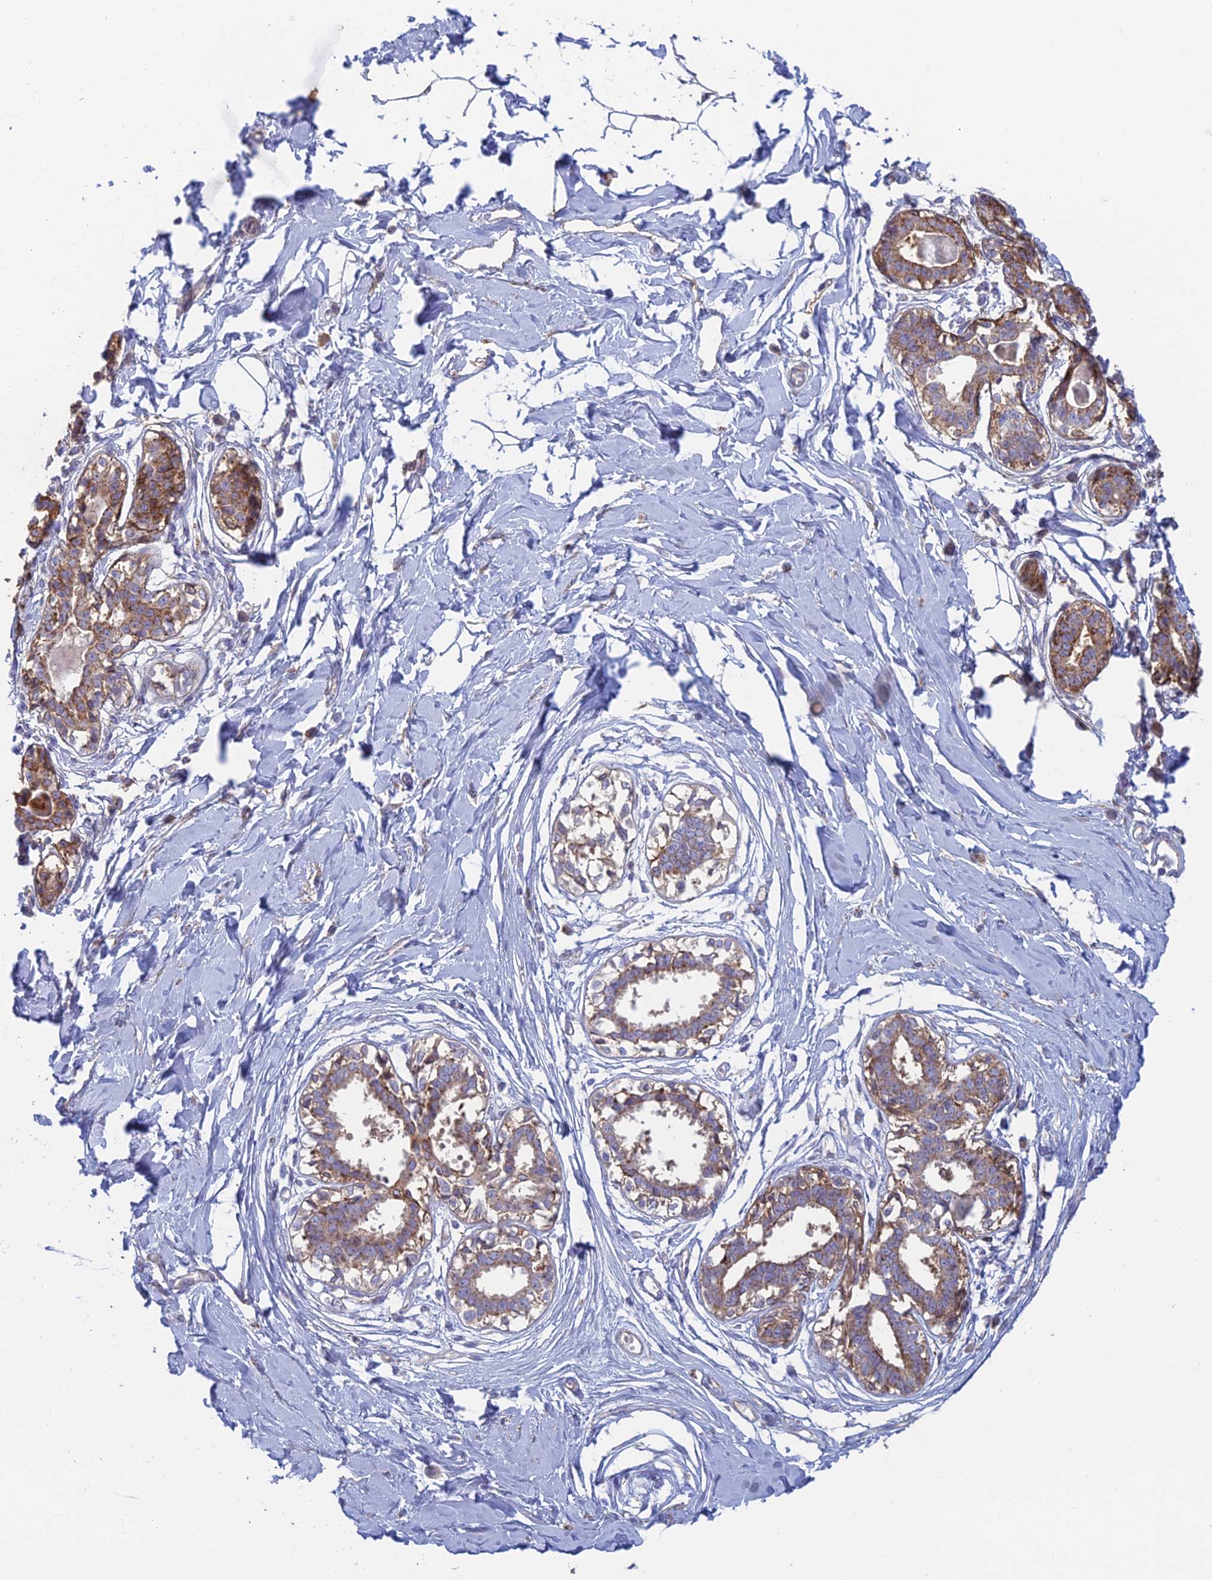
{"staining": {"intensity": "negative", "quantity": "none", "location": "none"}, "tissue": "breast", "cell_type": "Adipocytes", "image_type": "normal", "snomed": [{"axis": "morphology", "description": "Normal tissue, NOS"}, {"axis": "topography", "description": "Breast"}], "caption": "This is a micrograph of IHC staining of normal breast, which shows no positivity in adipocytes. Nuclei are stained in blue.", "gene": "IFTAP", "patient": {"sex": "female", "age": 45}}